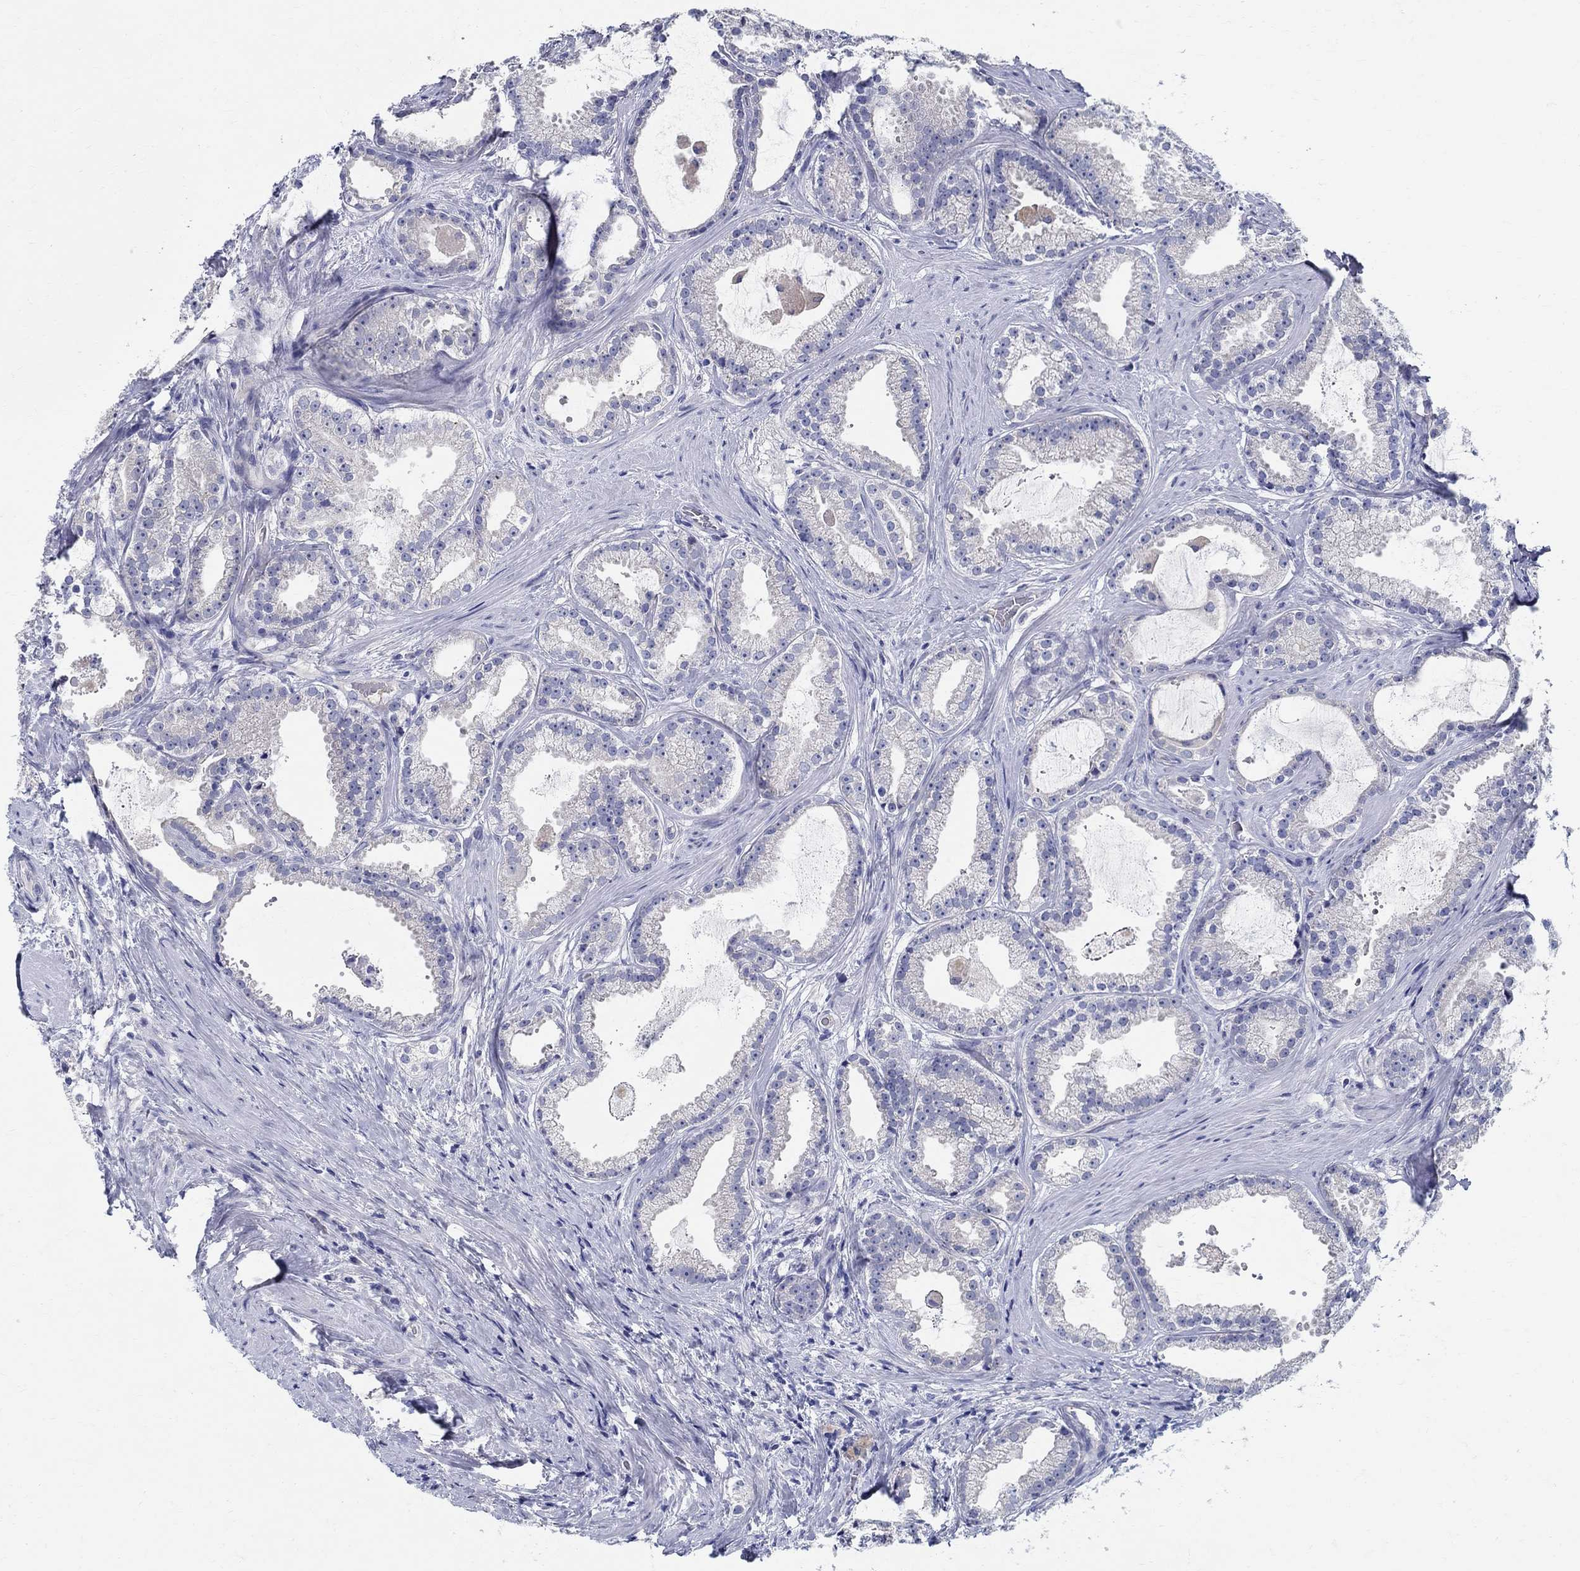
{"staining": {"intensity": "negative", "quantity": "none", "location": "none"}, "tissue": "prostate cancer", "cell_type": "Tumor cells", "image_type": "cancer", "snomed": [{"axis": "morphology", "description": "Adenocarcinoma, NOS"}, {"axis": "morphology", "description": "Adenocarcinoma, High grade"}, {"axis": "topography", "description": "Prostate"}], "caption": "This is an immunohistochemistry (IHC) image of human prostate cancer (high-grade adenocarcinoma). There is no expression in tumor cells.", "gene": "CRYGD", "patient": {"sex": "male", "age": 64}}